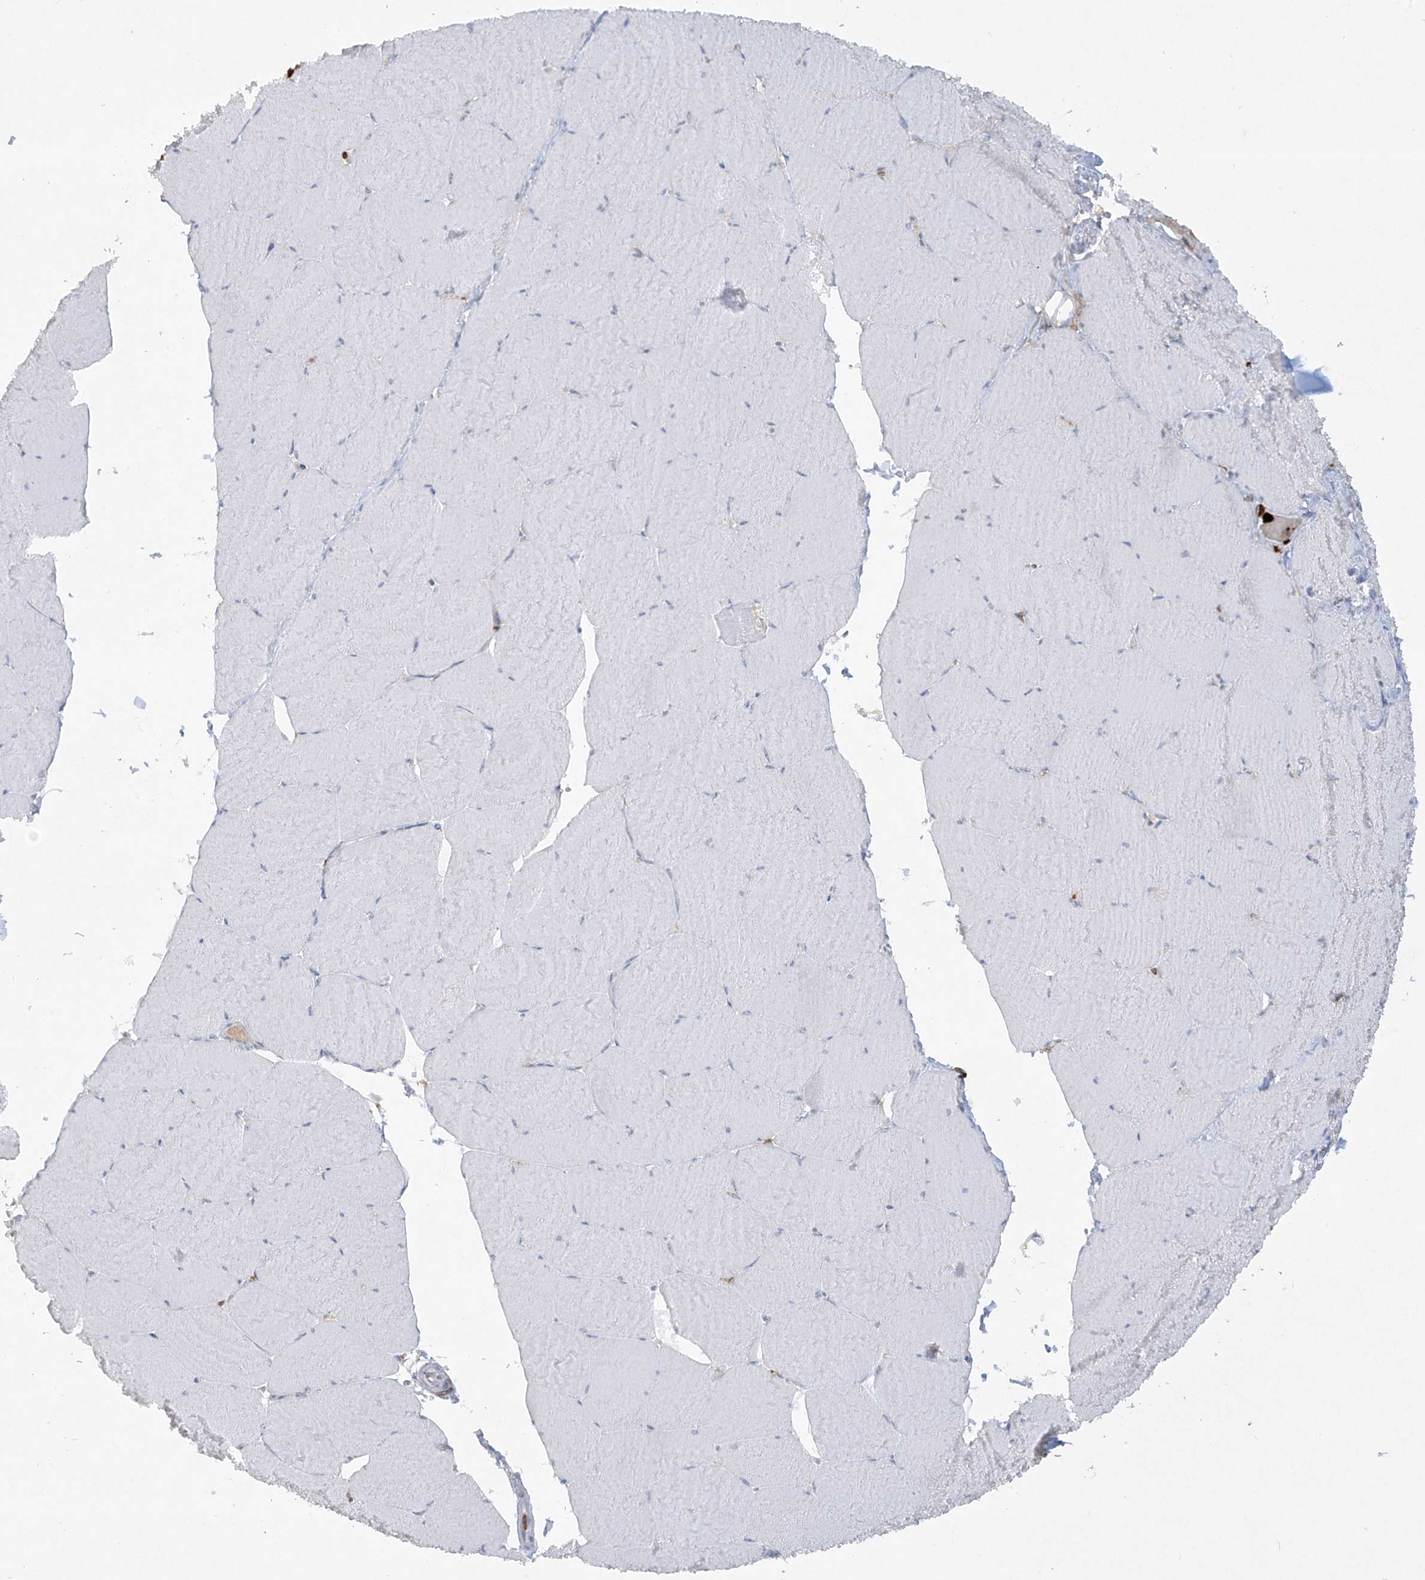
{"staining": {"intensity": "negative", "quantity": "none", "location": "none"}, "tissue": "skeletal muscle", "cell_type": "Myocytes", "image_type": "normal", "snomed": [{"axis": "morphology", "description": "Normal tissue, NOS"}, {"axis": "topography", "description": "Skeletal muscle"}, {"axis": "topography", "description": "Head-Neck"}], "caption": "Skeletal muscle stained for a protein using IHC displays no staining myocytes.", "gene": "FCGR3A", "patient": {"sex": "male", "age": 66}}